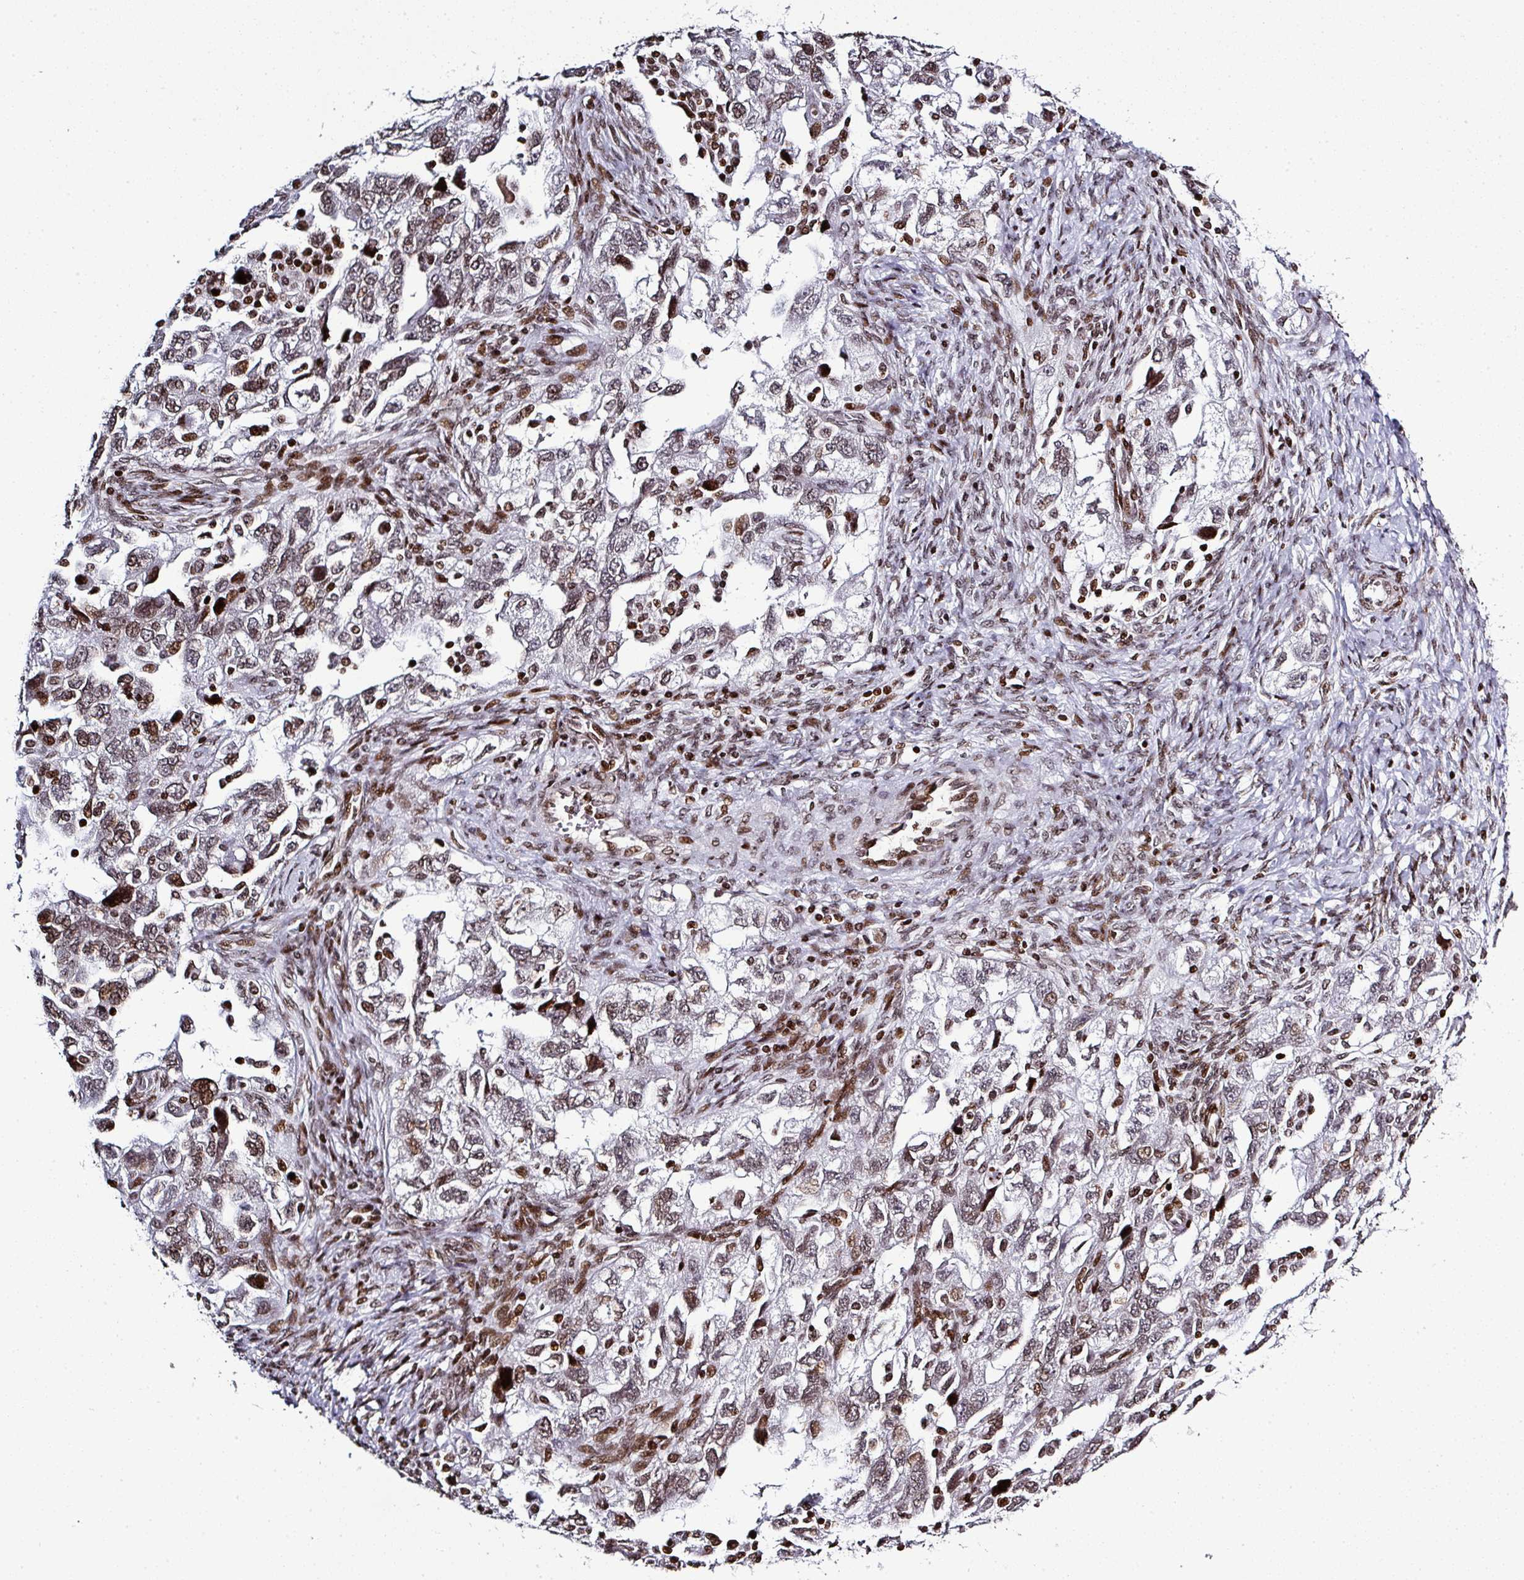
{"staining": {"intensity": "weak", "quantity": ">75%", "location": "nuclear"}, "tissue": "ovarian cancer", "cell_type": "Tumor cells", "image_type": "cancer", "snomed": [{"axis": "morphology", "description": "Carcinoma, NOS"}, {"axis": "morphology", "description": "Cystadenocarcinoma, serous, NOS"}, {"axis": "topography", "description": "Ovary"}], "caption": "Protein expression analysis of human ovarian serous cystadenocarcinoma reveals weak nuclear staining in about >75% of tumor cells.", "gene": "RASL11A", "patient": {"sex": "female", "age": 69}}